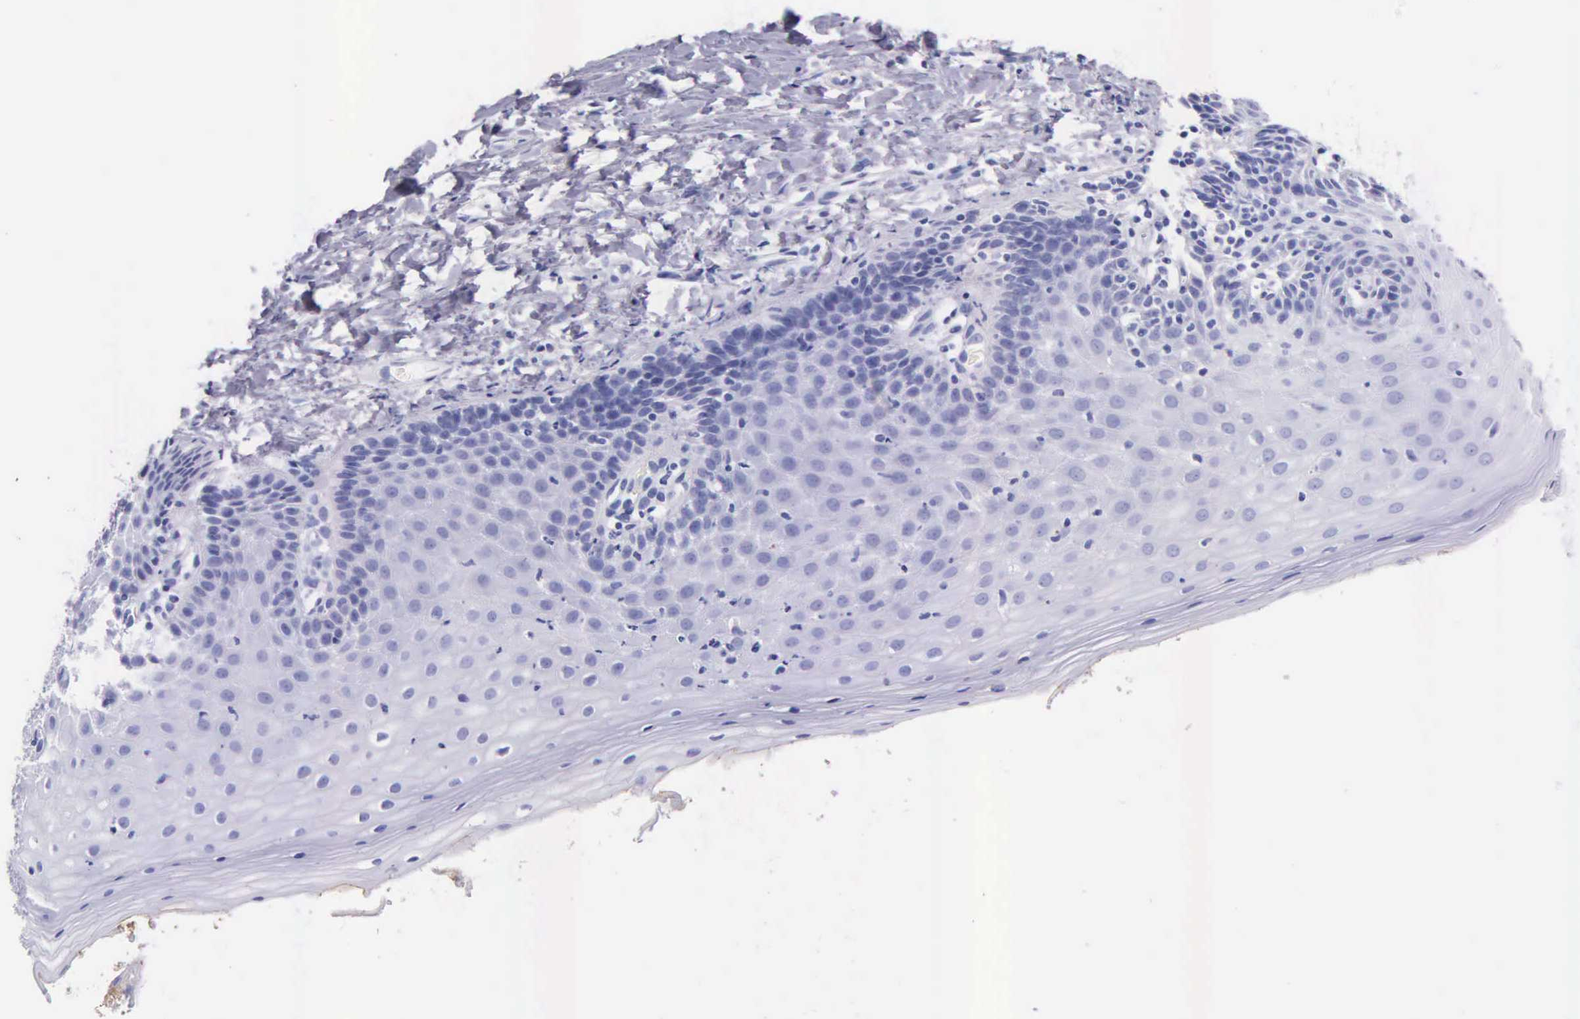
{"staining": {"intensity": "negative", "quantity": "none", "location": "none"}, "tissue": "cervix", "cell_type": "Glandular cells", "image_type": "normal", "snomed": [{"axis": "morphology", "description": "Normal tissue, NOS"}, {"axis": "topography", "description": "Cervix"}], "caption": "A micrograph of cervix stained for a protein demonstrates no brown staining in glandular cells. (IHC, brightfield microscopy, high magnification).", "gene": "KLK2", "patient": {"sex": "female", "age": 53}}